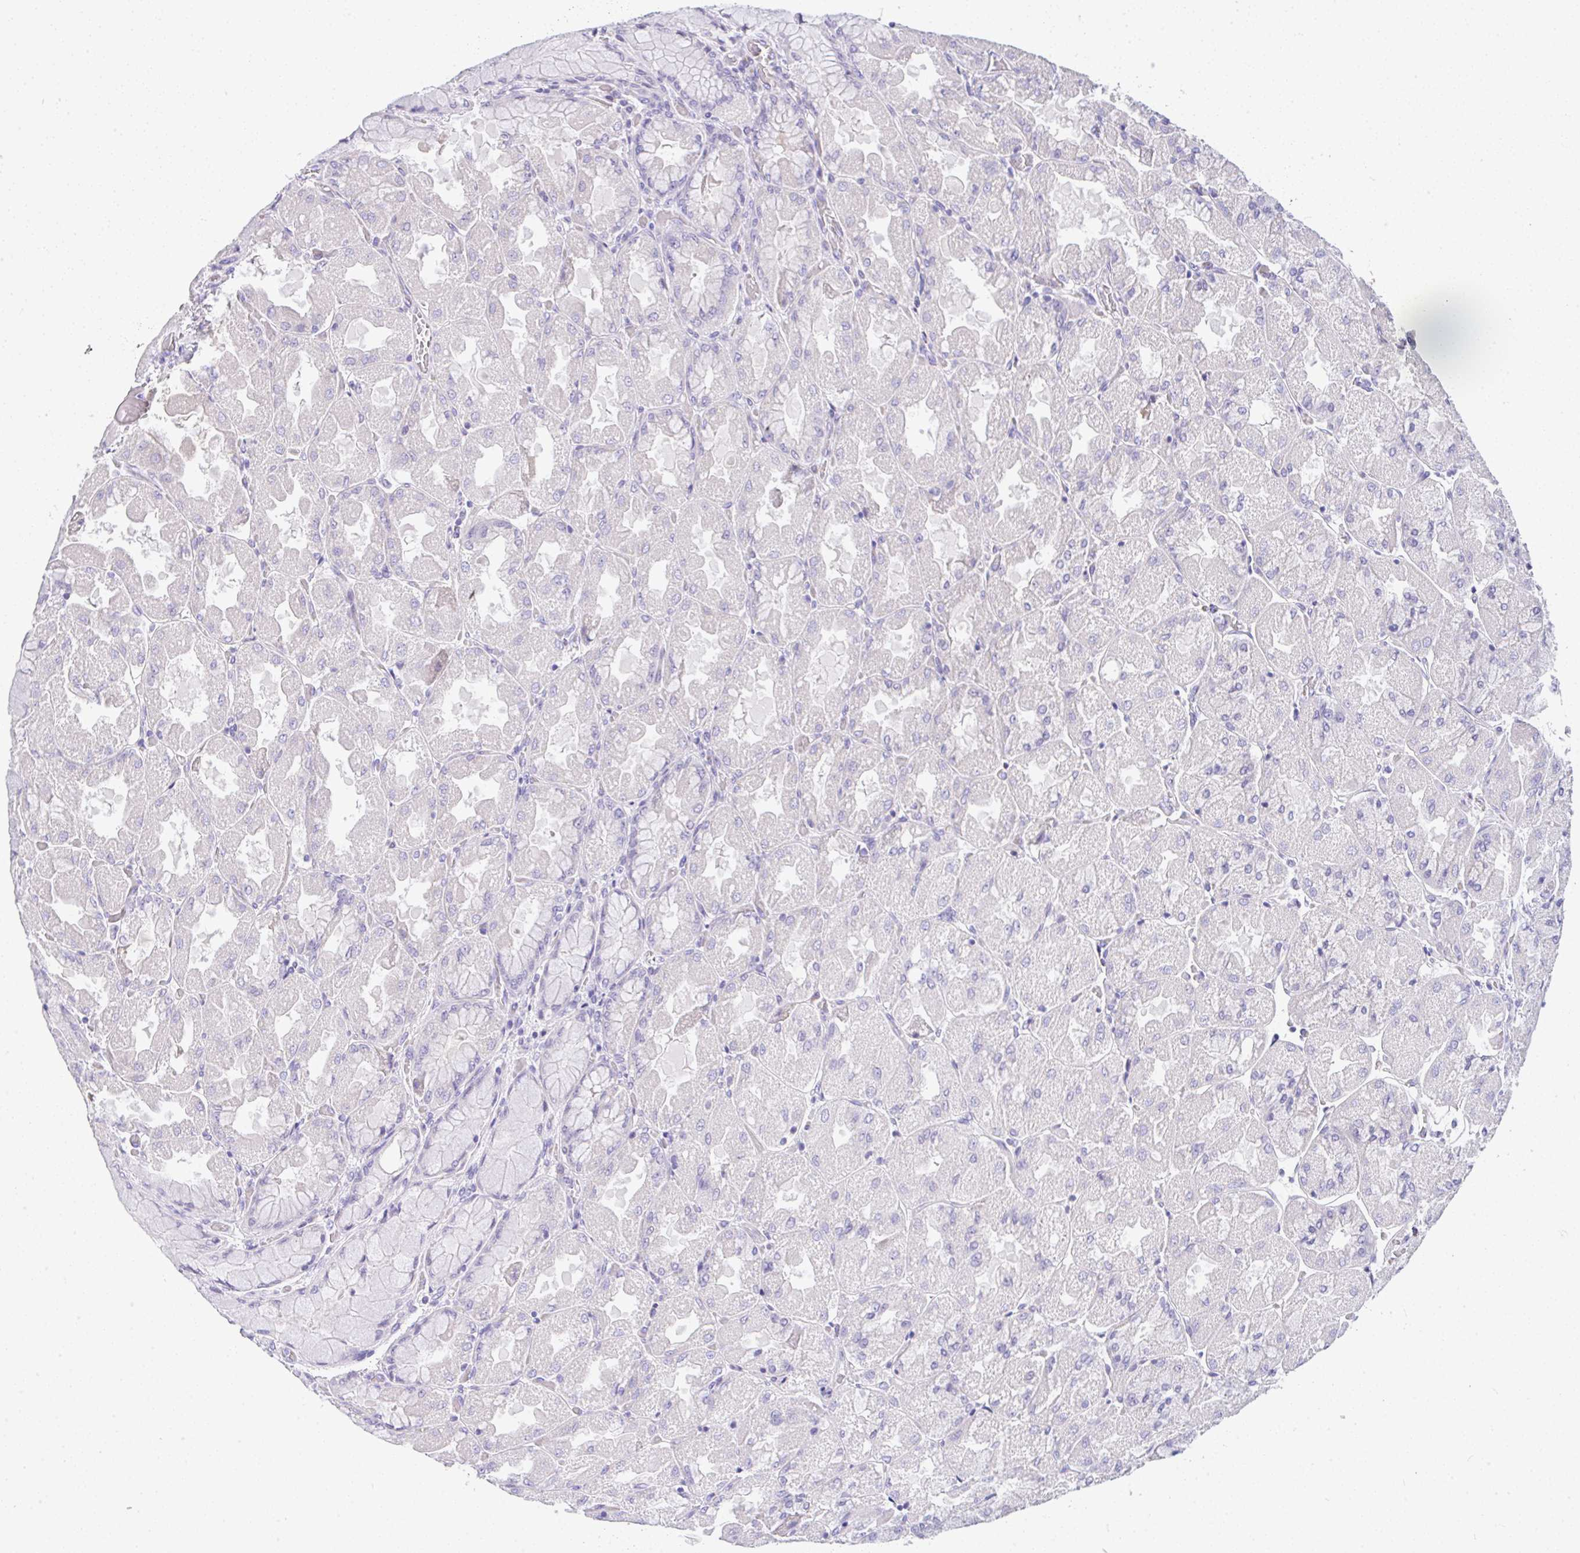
{"staining": {"intensity": "weak", "quantity": "<25%", "location": "cytoplasmic/membranous"}, "tissue": "stomach", "cell_type": "Glandular cells", "image_type": "normal", "snomed": [{"axis": "morphology", "description": "Normal tissue, NOS"}, {"axis": "topography", "description": "Stomach"}], "caption": "IHC photomicrograph of normal stomach stained for a protein (brown), which reveals no positivity in glandular cells. (DAB (3,3'-diaminobenzidine) immunohistochemistry (IHC) with hematoxylin counter stain).", "gene": "SERPINE3", "patient": {"sex": "female", "age": 61}}